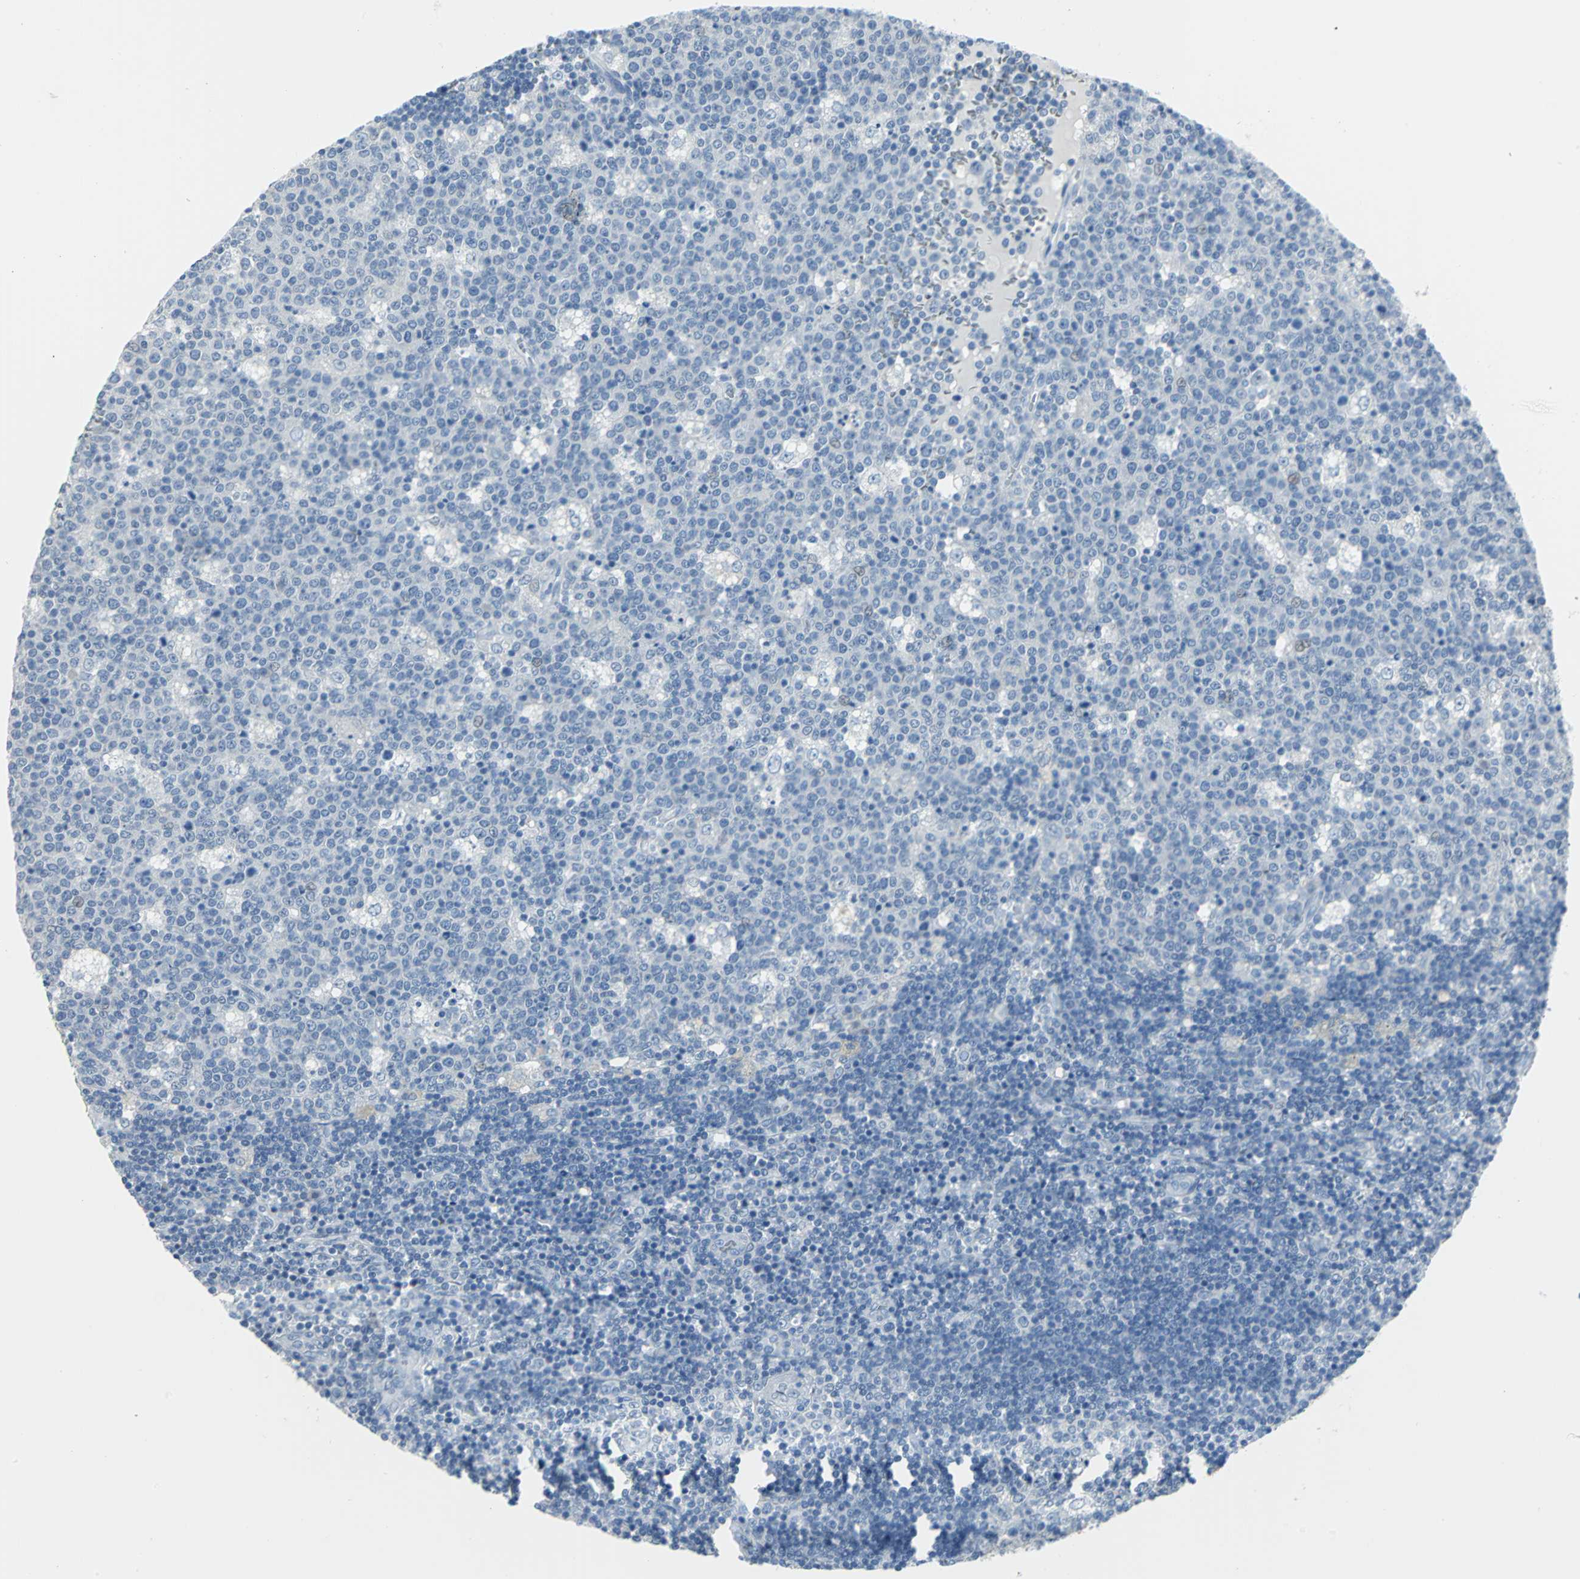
{"staining": {"intensity": "negative", "quantity": "none", "location": "none"}, "tissue": "lymph node", "cell_type": "Germinal center cells", "image_type": "normal", "snomed": [{"axis": "morphology", "description": "Normal tissue, NOS"}, {"axis": "topography", "description": "Lymph node"}, {"axis": "topography", "description": "Salivary gland"}], "caption": "Histopathology image shows no protein staining in germinal center cells of normal lymph node. (Immunohistochemistry, brightfield microscopy, high magnification).", "gene": "DNAI2", "patient": {"sex": "male", "age": 8}}